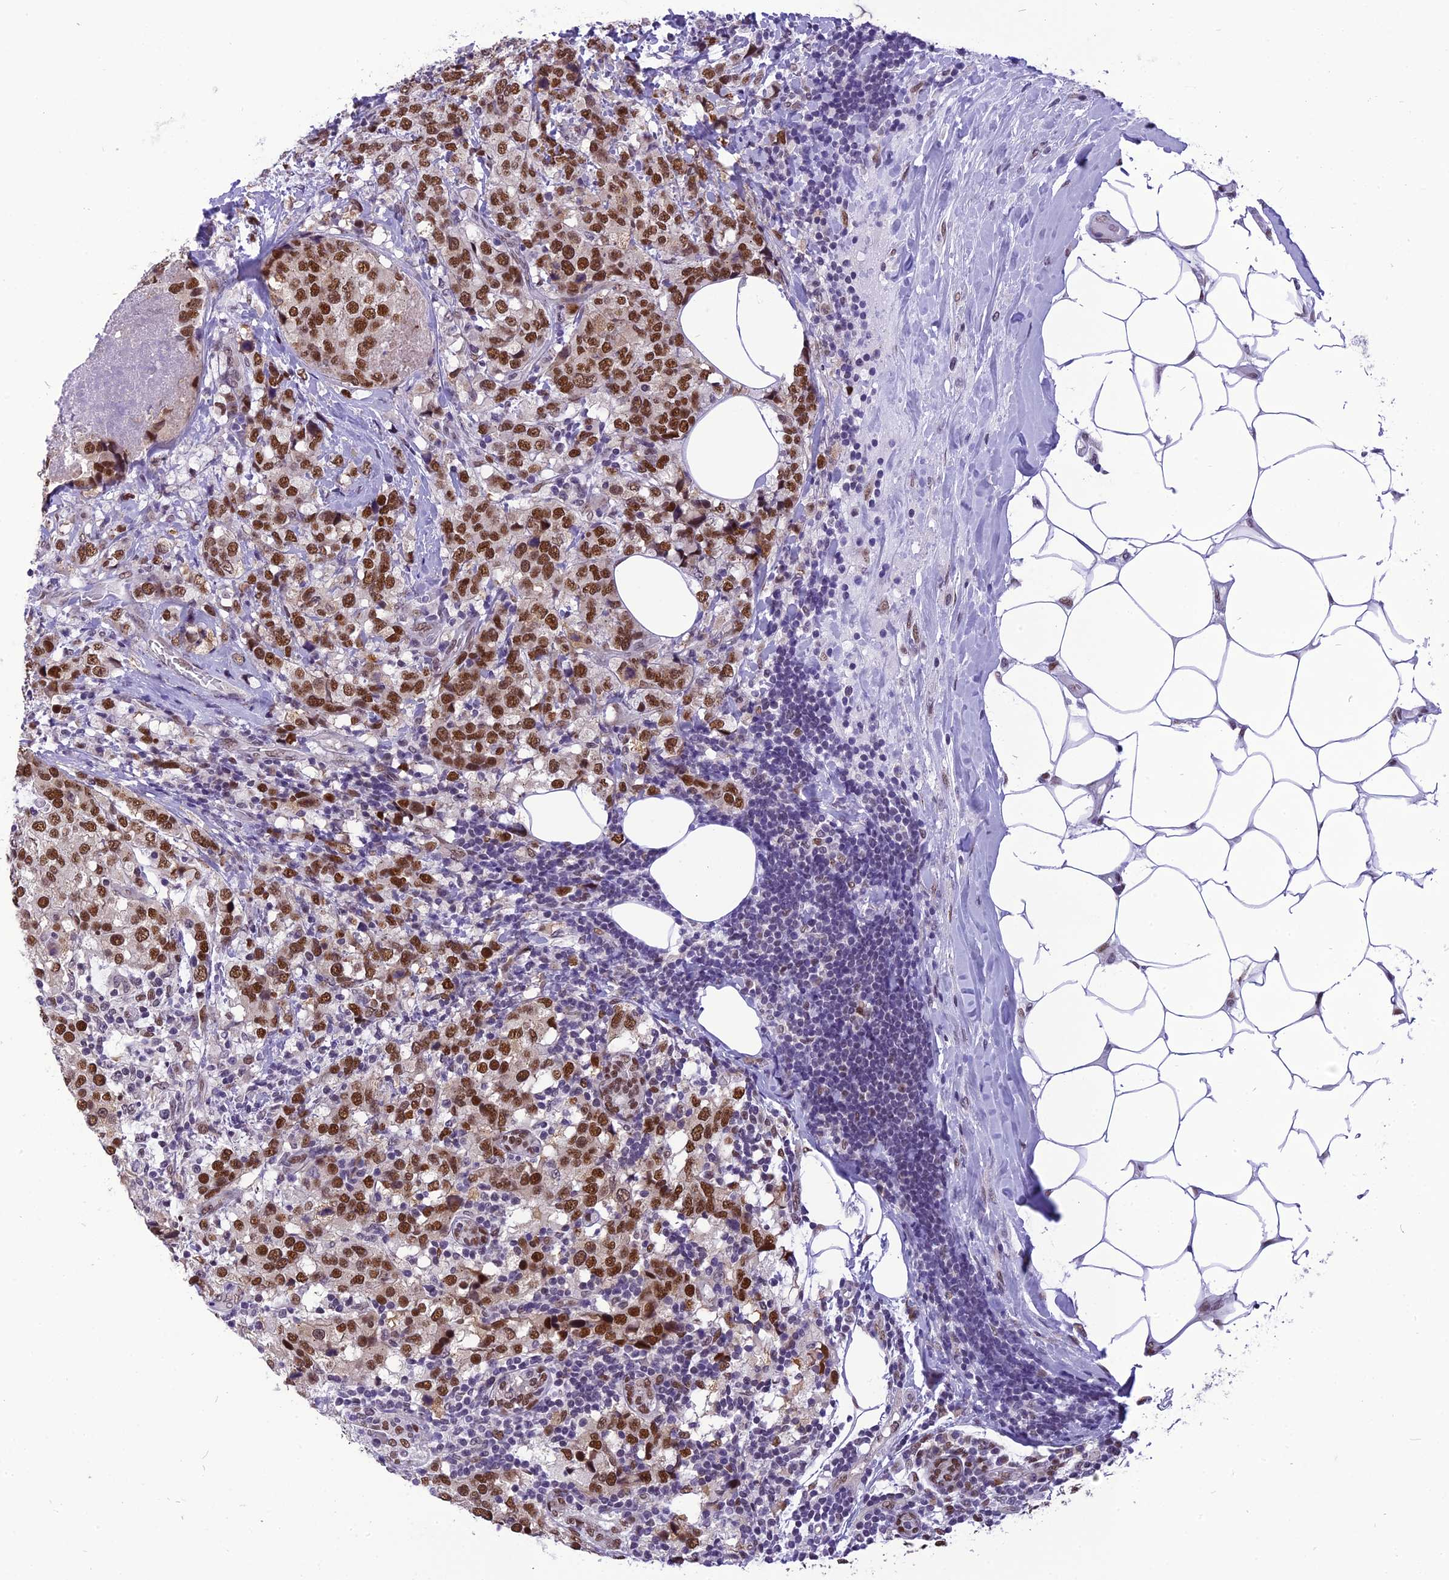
{"staining": {"intensity": "strong", "quantity": ">75%", "location": "nuclear"}, "tissue": "breast cancer", "cell_type": "Tumor cells", "image_type": "cancer", "snomed": [{"axis": "morphology", "description": "Lobular carcinoma"}, {"axis": "topography", "description": "Breast"}], "caption": "Tumor cells display high levels of strong nuclear staining in about >75% of cells in breast cancer.", "gene": "IRF2BP1", "patient": {"sex": "female", "age": 59}}